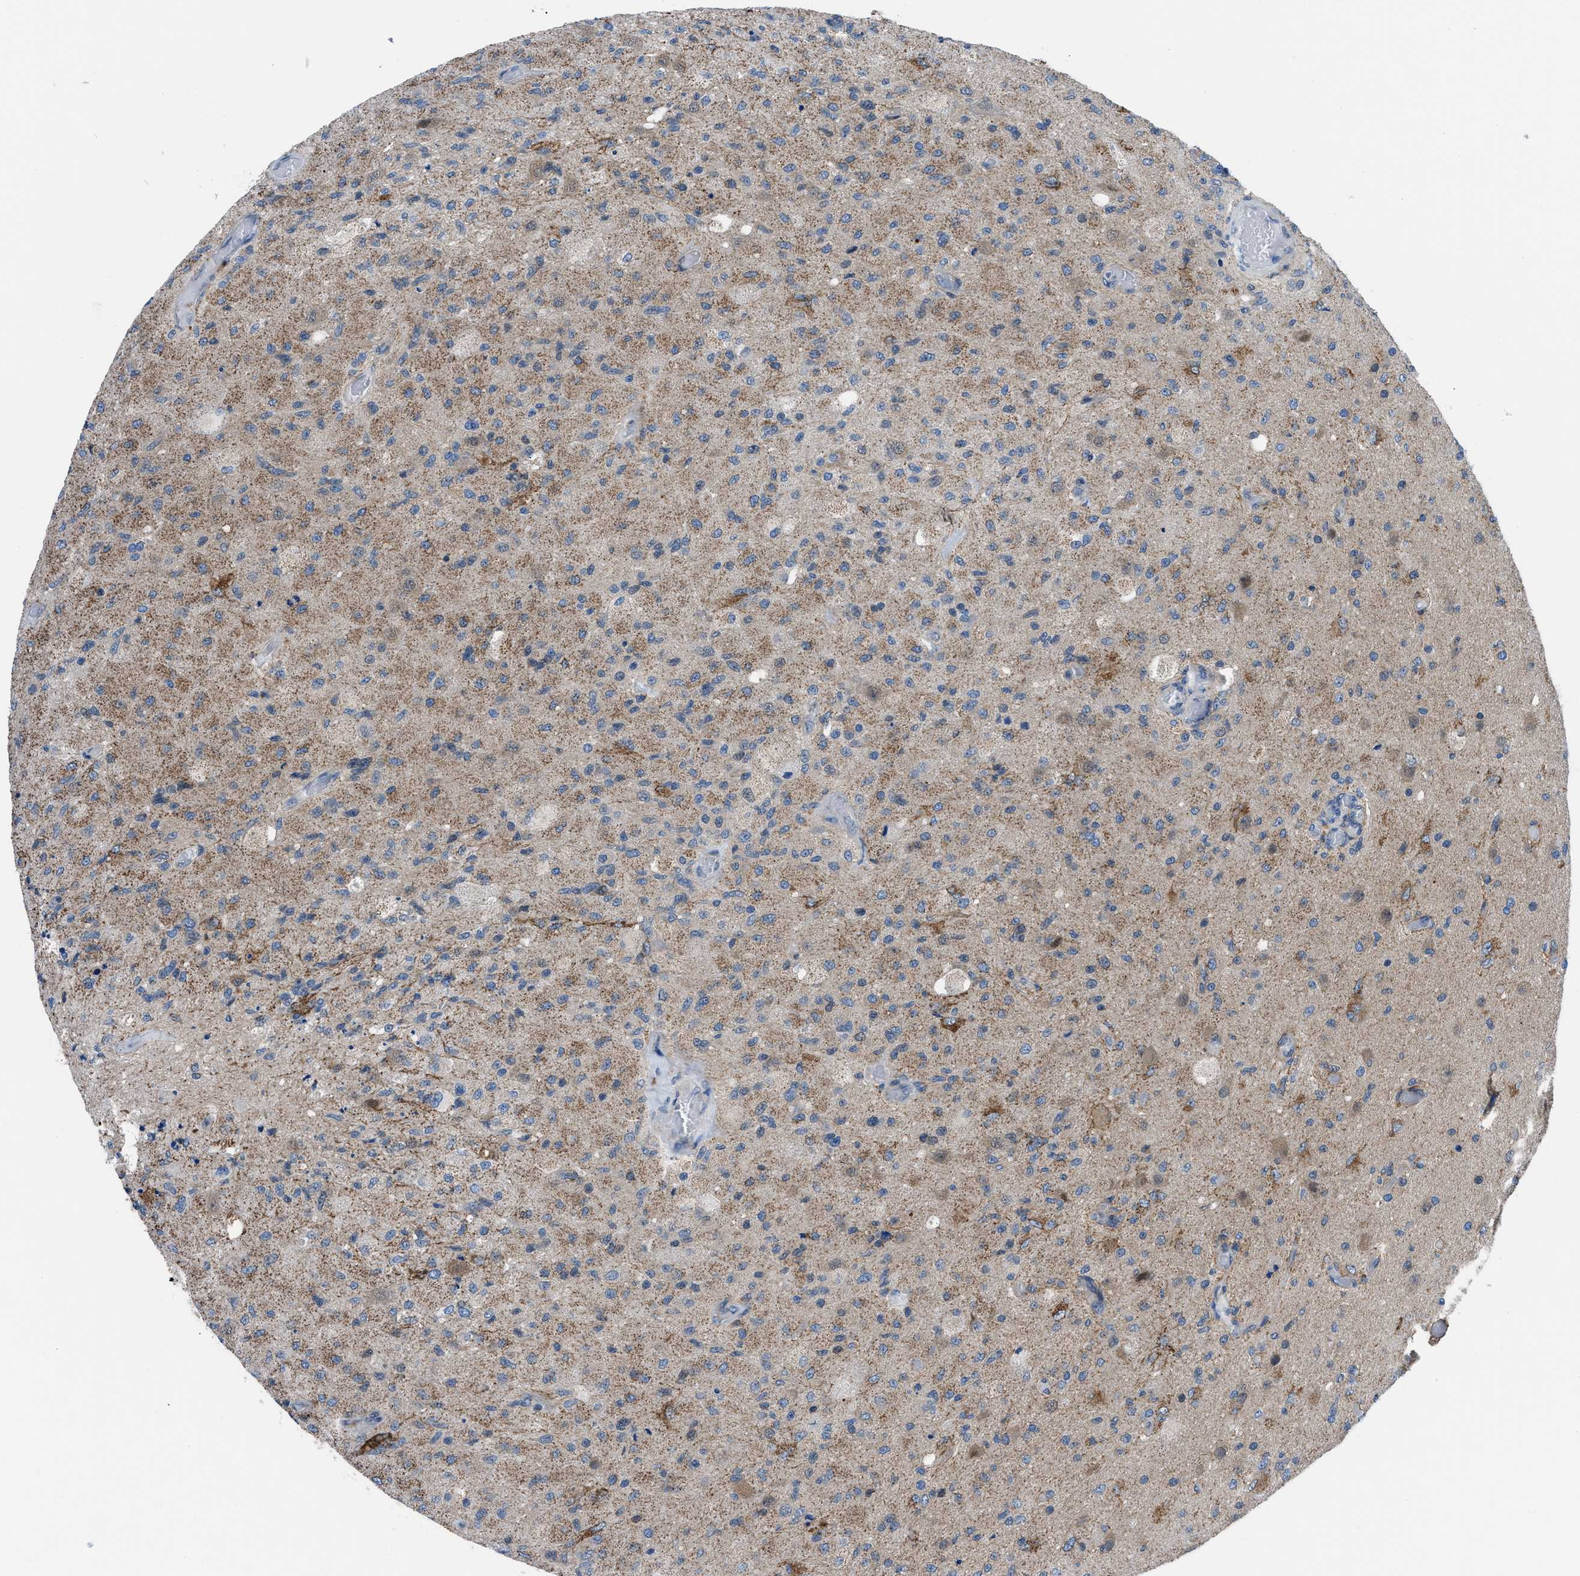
{"staining": {"intensity": "moderate", "quantity": "<25%", "location": "cytoplasmic/membranous"}, "tissue": "glioma", "cell_type": "Tumor cells", "image_type": "cancer", "snomed": [{"axis": "morphology", "description": "Normal tissue, NOS"}, {"axis": "morphology", "description": "Glioma, malignant, High grade"}, {"axis": "topography", "description": "Cerebral cortex"}], "caption": "Immunohistochemical staining of malignant glioma (high-grade) displays moderate cytoplasmic/membranous protein staining in about <25% of tumor cells.", "gene": "TMEM45B", "patient": {"sex": "male", "age": 77}}